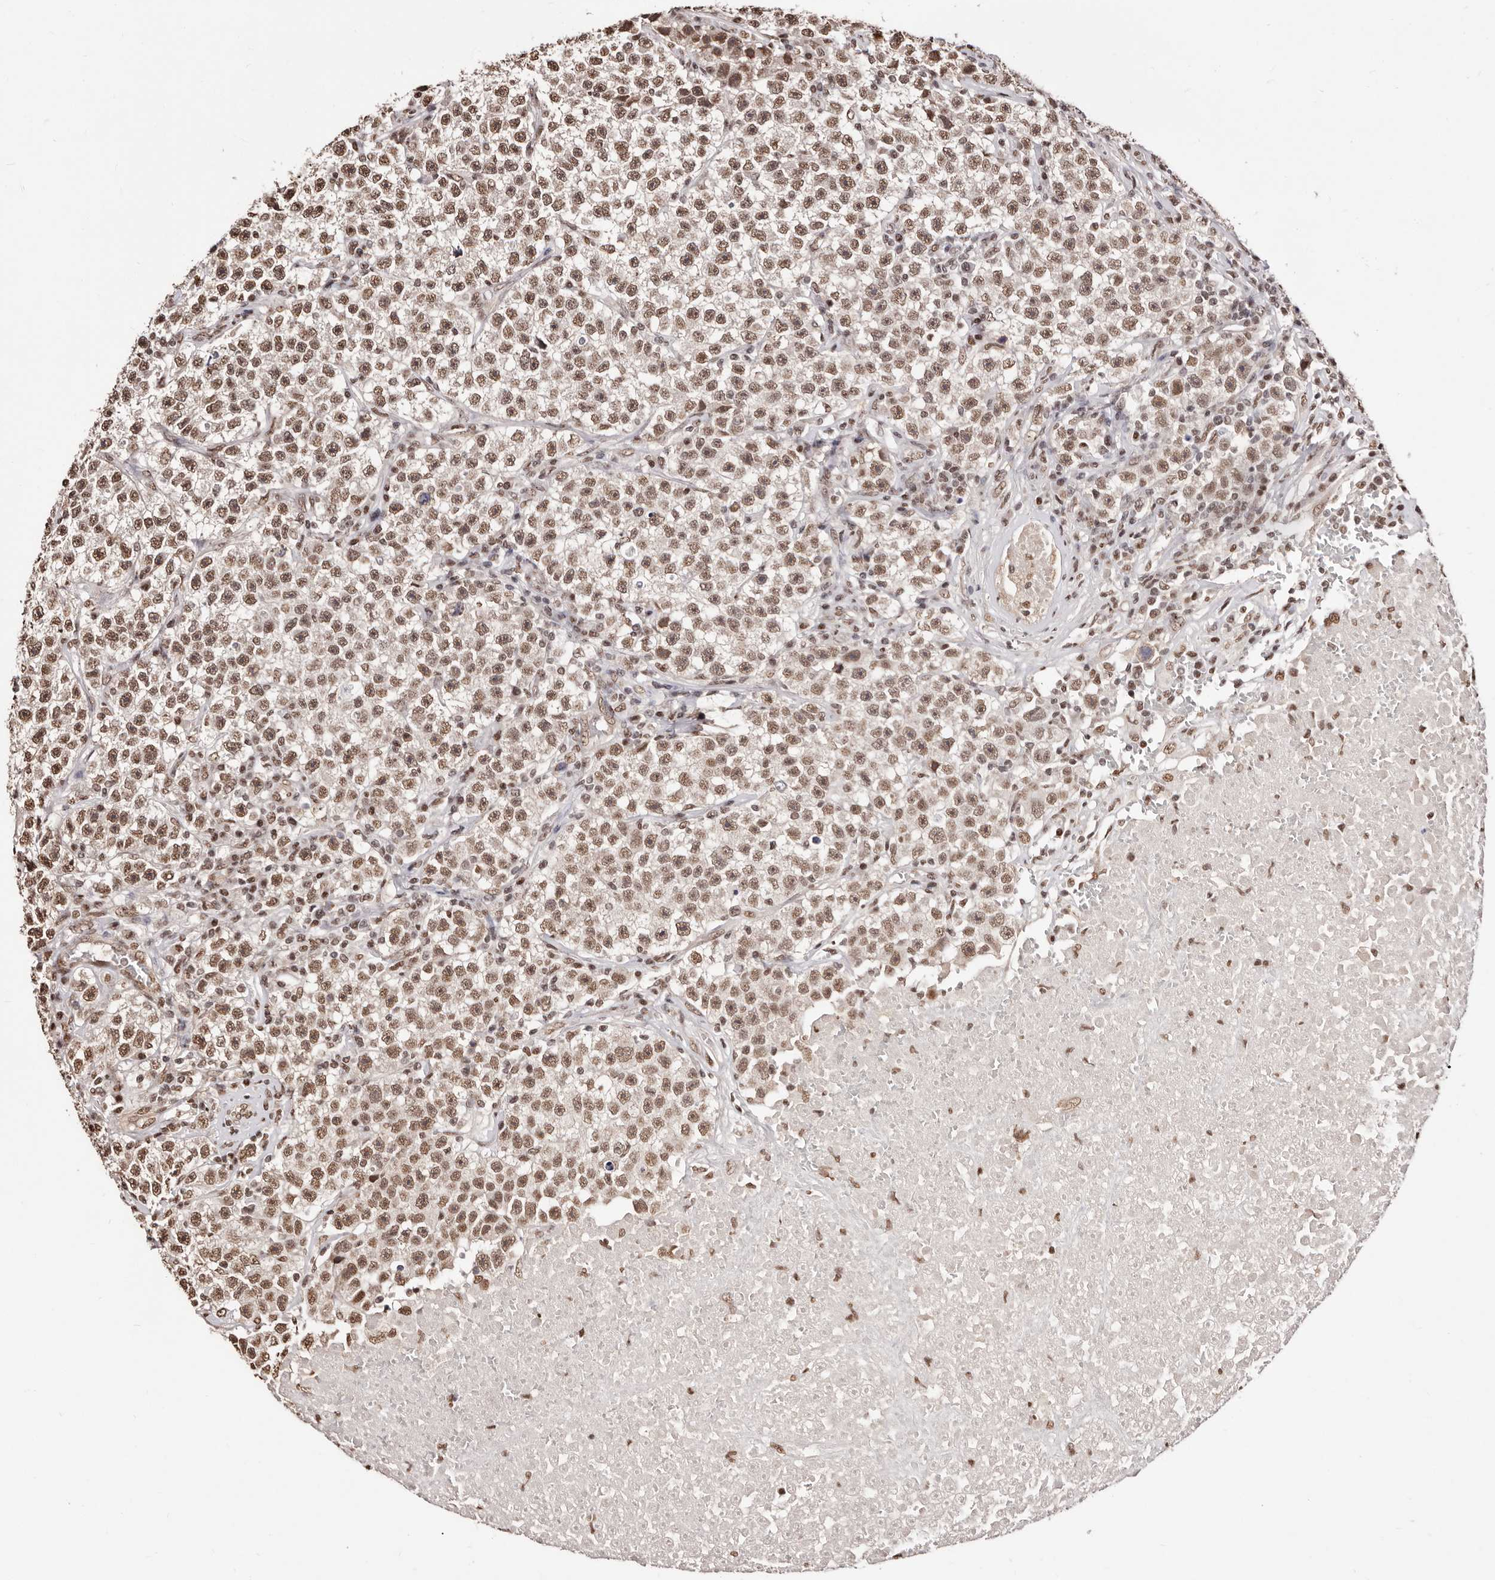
{"staining": {"intensity": "moderate", "quantity": ">75%", "location": "nuclear"}, "tissue": "testis cancer", "cell_type": "Tumor cells", "image_type": "cancer", "snomed": [{"axis": "morphology", "description": "Seminoma, NOS"}, {"axis": "topography", "description": "Testis"}], "caption": "The photomicrograph reveals a brown stain indicating the presence of a protein in the nuclear of tumor cells in testis cancer. The staining is performed using DAB brown chromogen to label protein expression. The nuclei are counter-stained blue using hematoxylin.", "gene": "BICRAL", "patient": {"sex": "male", "age": 22}}